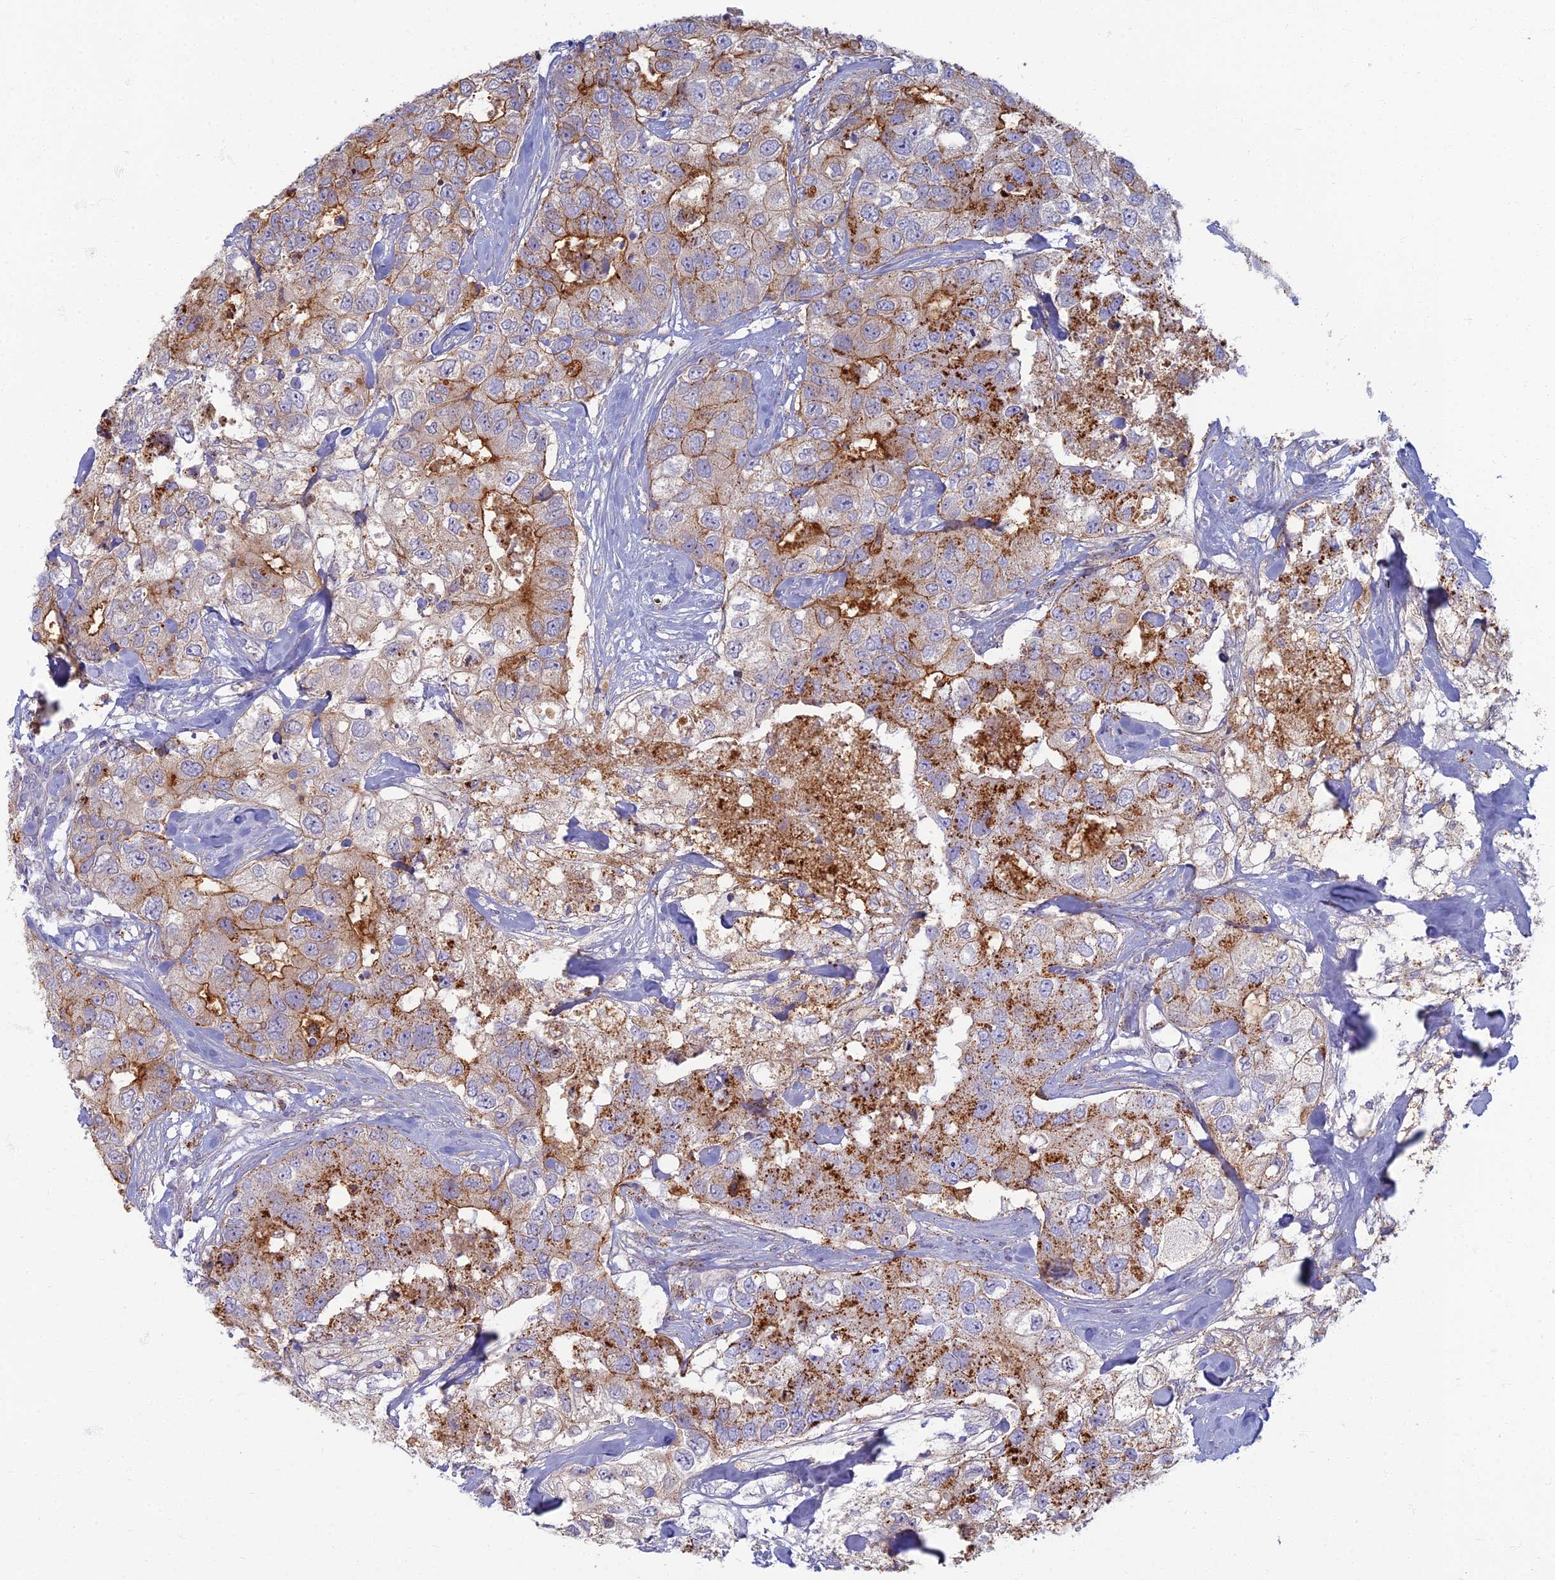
{"staining": {"intensity": "moderate", "quantity": "25%-75%", "location": "cytoplasmic/membranous"}, "tissue": "breast cancer", "cell_type": "Tumor cells", "image_type": "cancer", "snomed": [{"axis": "morphology", "description": "Duct carcinoma"}, {"axis": "topography", "description": "Breast"}], "caption": "Protein staining of breast cancer (intraductal carcinoma) tissue reveals moderate cytoplasmic/membranous expression in about 25%-75% of tumor cells.", "gene": "CHMP4B", "patient": {"sex": "female", "age": 62}}